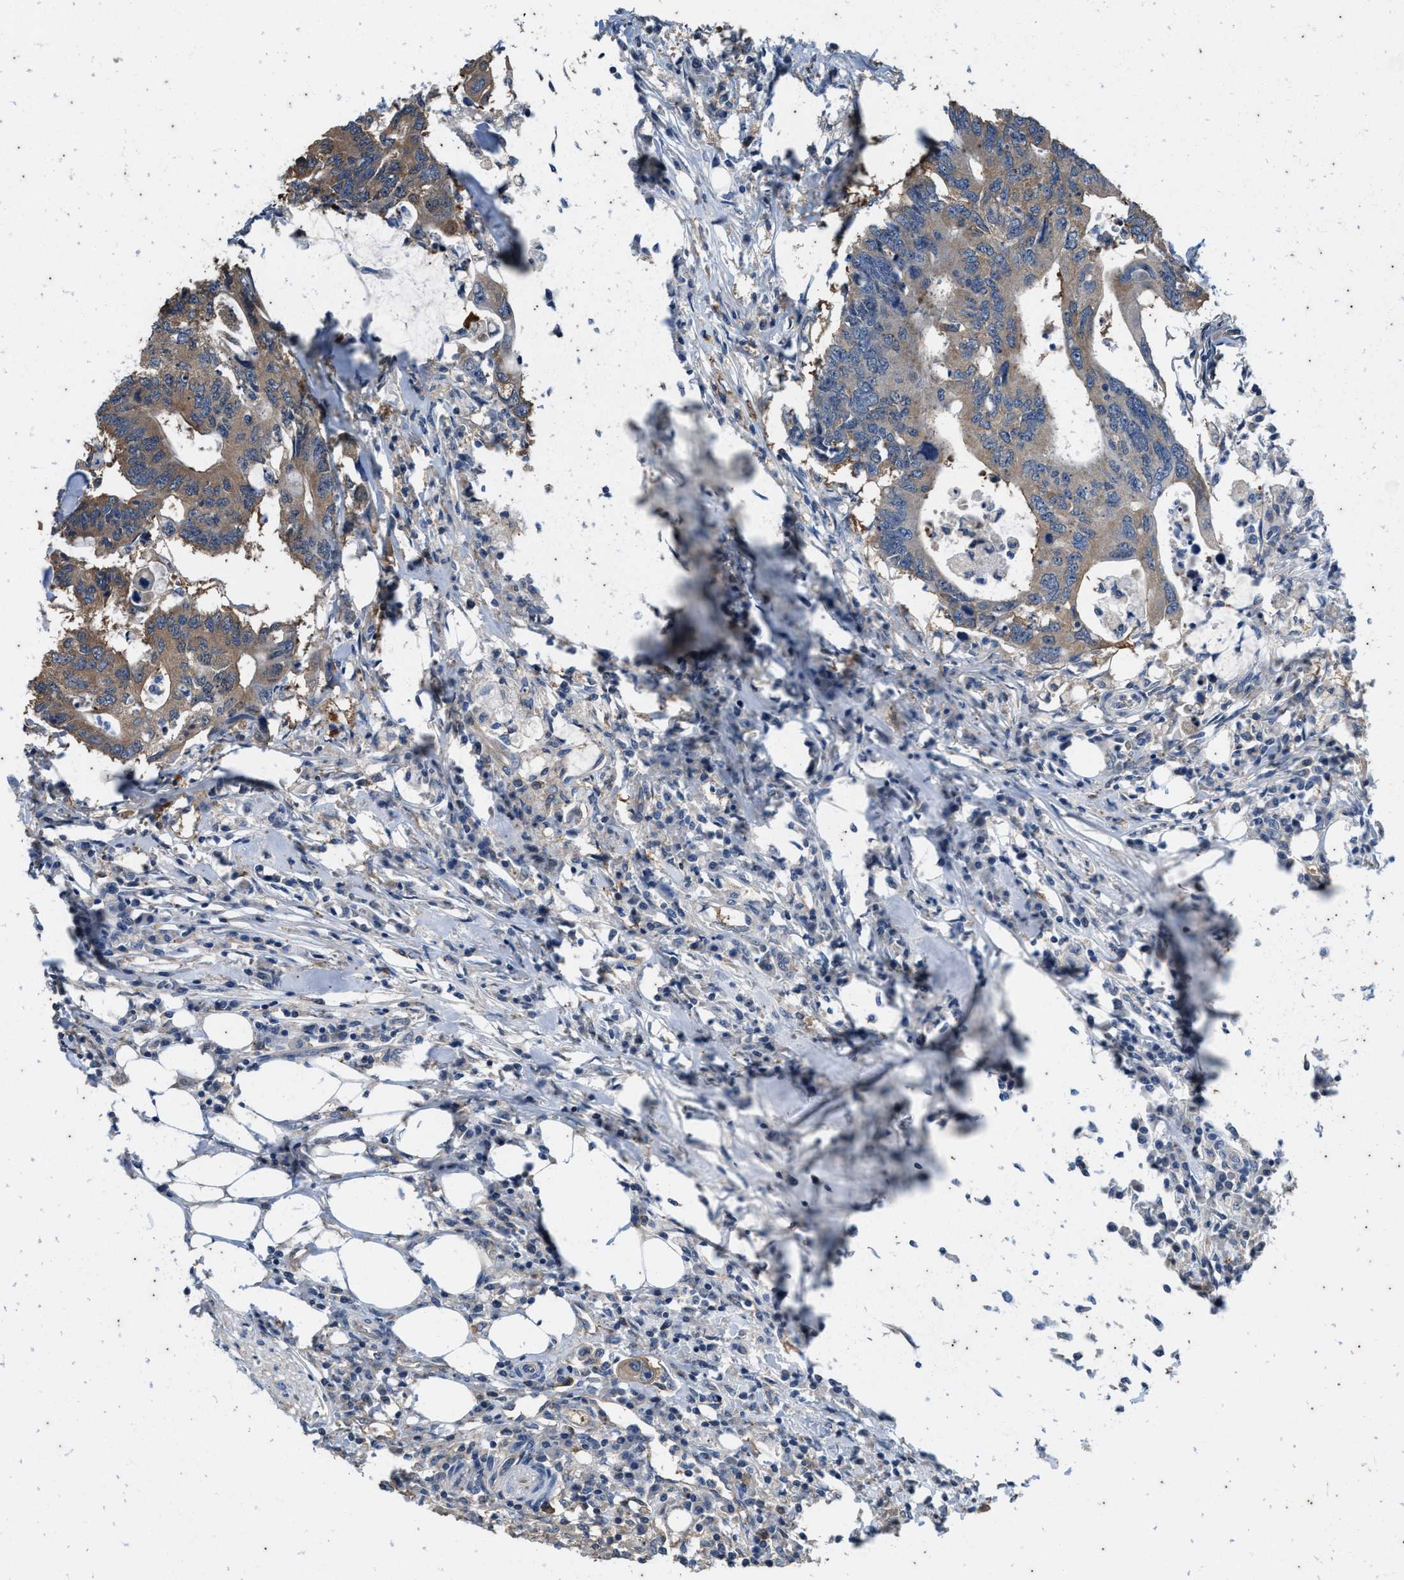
{"staining": {"intensity": "moderate", "quantity": ">75%", "location": "cytoplasmic/membranous"}, "tissue": "colorectal cancer", "cell_type": "Tumor cells", "image_type": "cancer", "snomed": [{"axis": "morphology", "description": "Adenocarcinoma, NOS"}, {"axis": "topography", "description": "Colon"}], "caption": "Protein expression by IHC reveals moderate cytoplasmic/membranous expression in approximately >75% of tumor cells in adenocarcinoma (colorectal).", "gene": "COX19", "patient": {"sex": "male", "age": 71}}